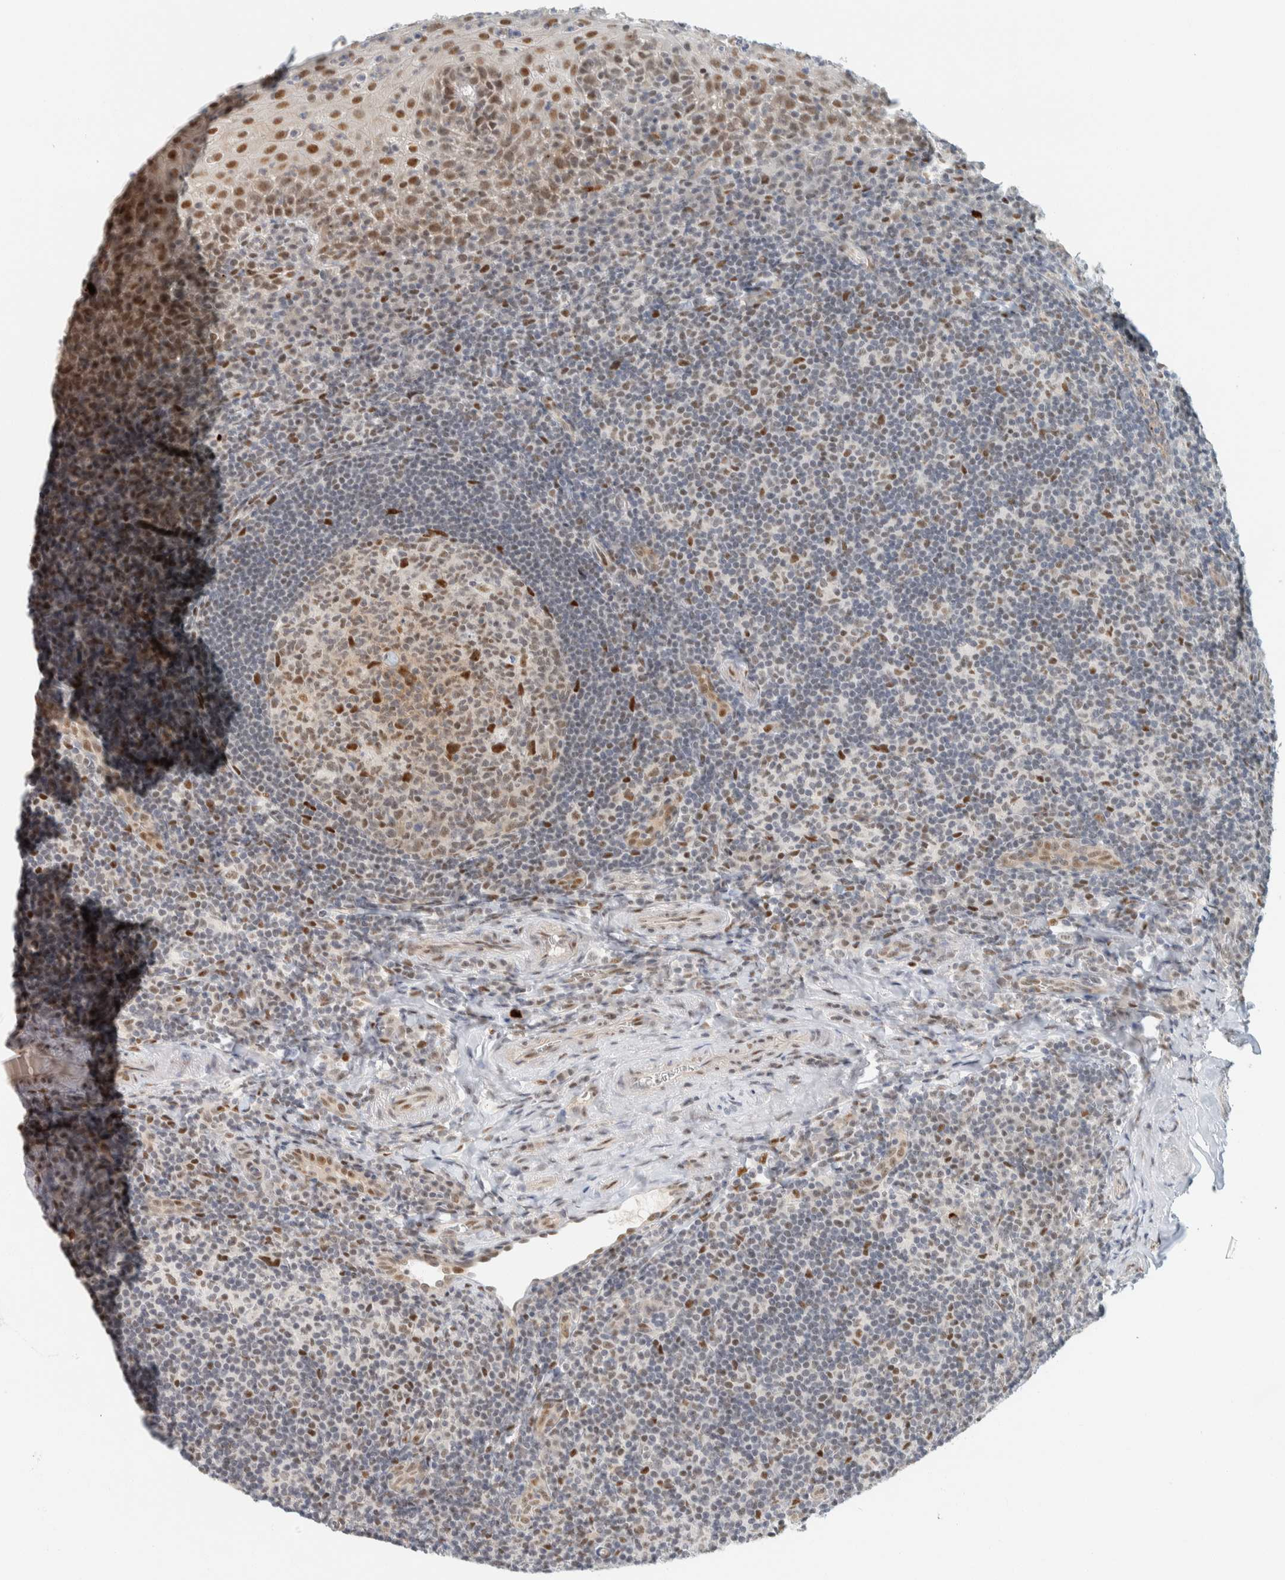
{"staining": {"intensity": "moderate", "quantity": "<25%", "location": "nuclear"}, "tissue": "tonsil", "cell_type": "Germinal center cells", "image_type": "normal", "snomed": [{"axis": "morphology", "description": "Normal tissue, NOS"}, {"axis": "topography", "description": "Tonsil"}], "caption": "Protein expression analysis of unremarkable tonsil shows moderate nuclear expression in approximately <25% of germinal center cells.", "gene": "ZNF683", "patient": {"sex": "male", "age": 37}}